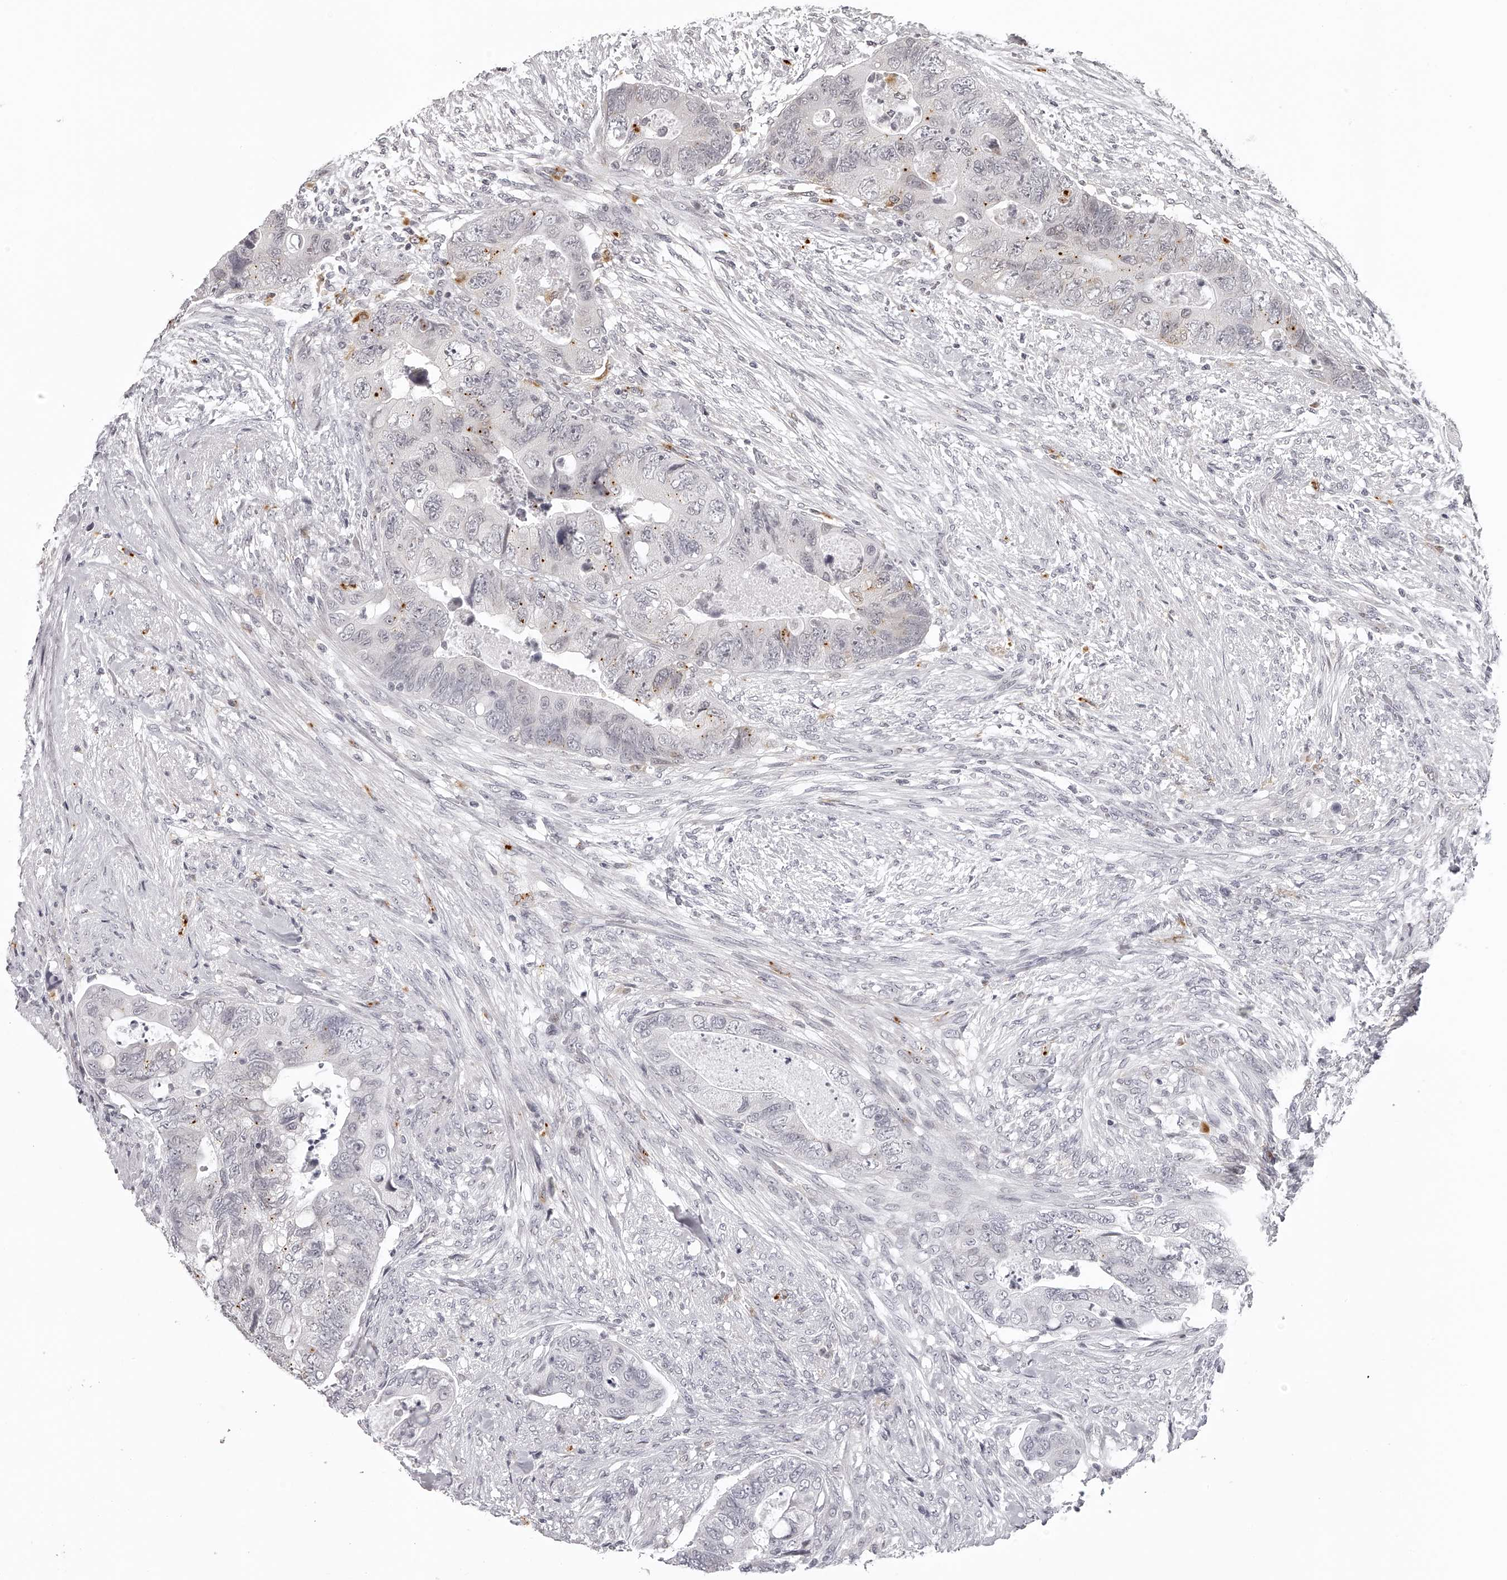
{"staining": {"intensity": "negative", "quantity": "none", "location": "none"}, "tissue": "colorectal cancer", "cell_type": "Tumor cells", "image_type": "cancer", "snomed": [{"axis": "morphology", "description": "Adenocarcinoma, NOS"}, {"axis": "topography", "description": "Rectum"}], "caption": "Human colorectal cancer stained for a protein using immunohistochemistry demonstrates no expression in tumor cells.", "gene": "RNF220", "patient": {"sex": "male", "age": 63}}